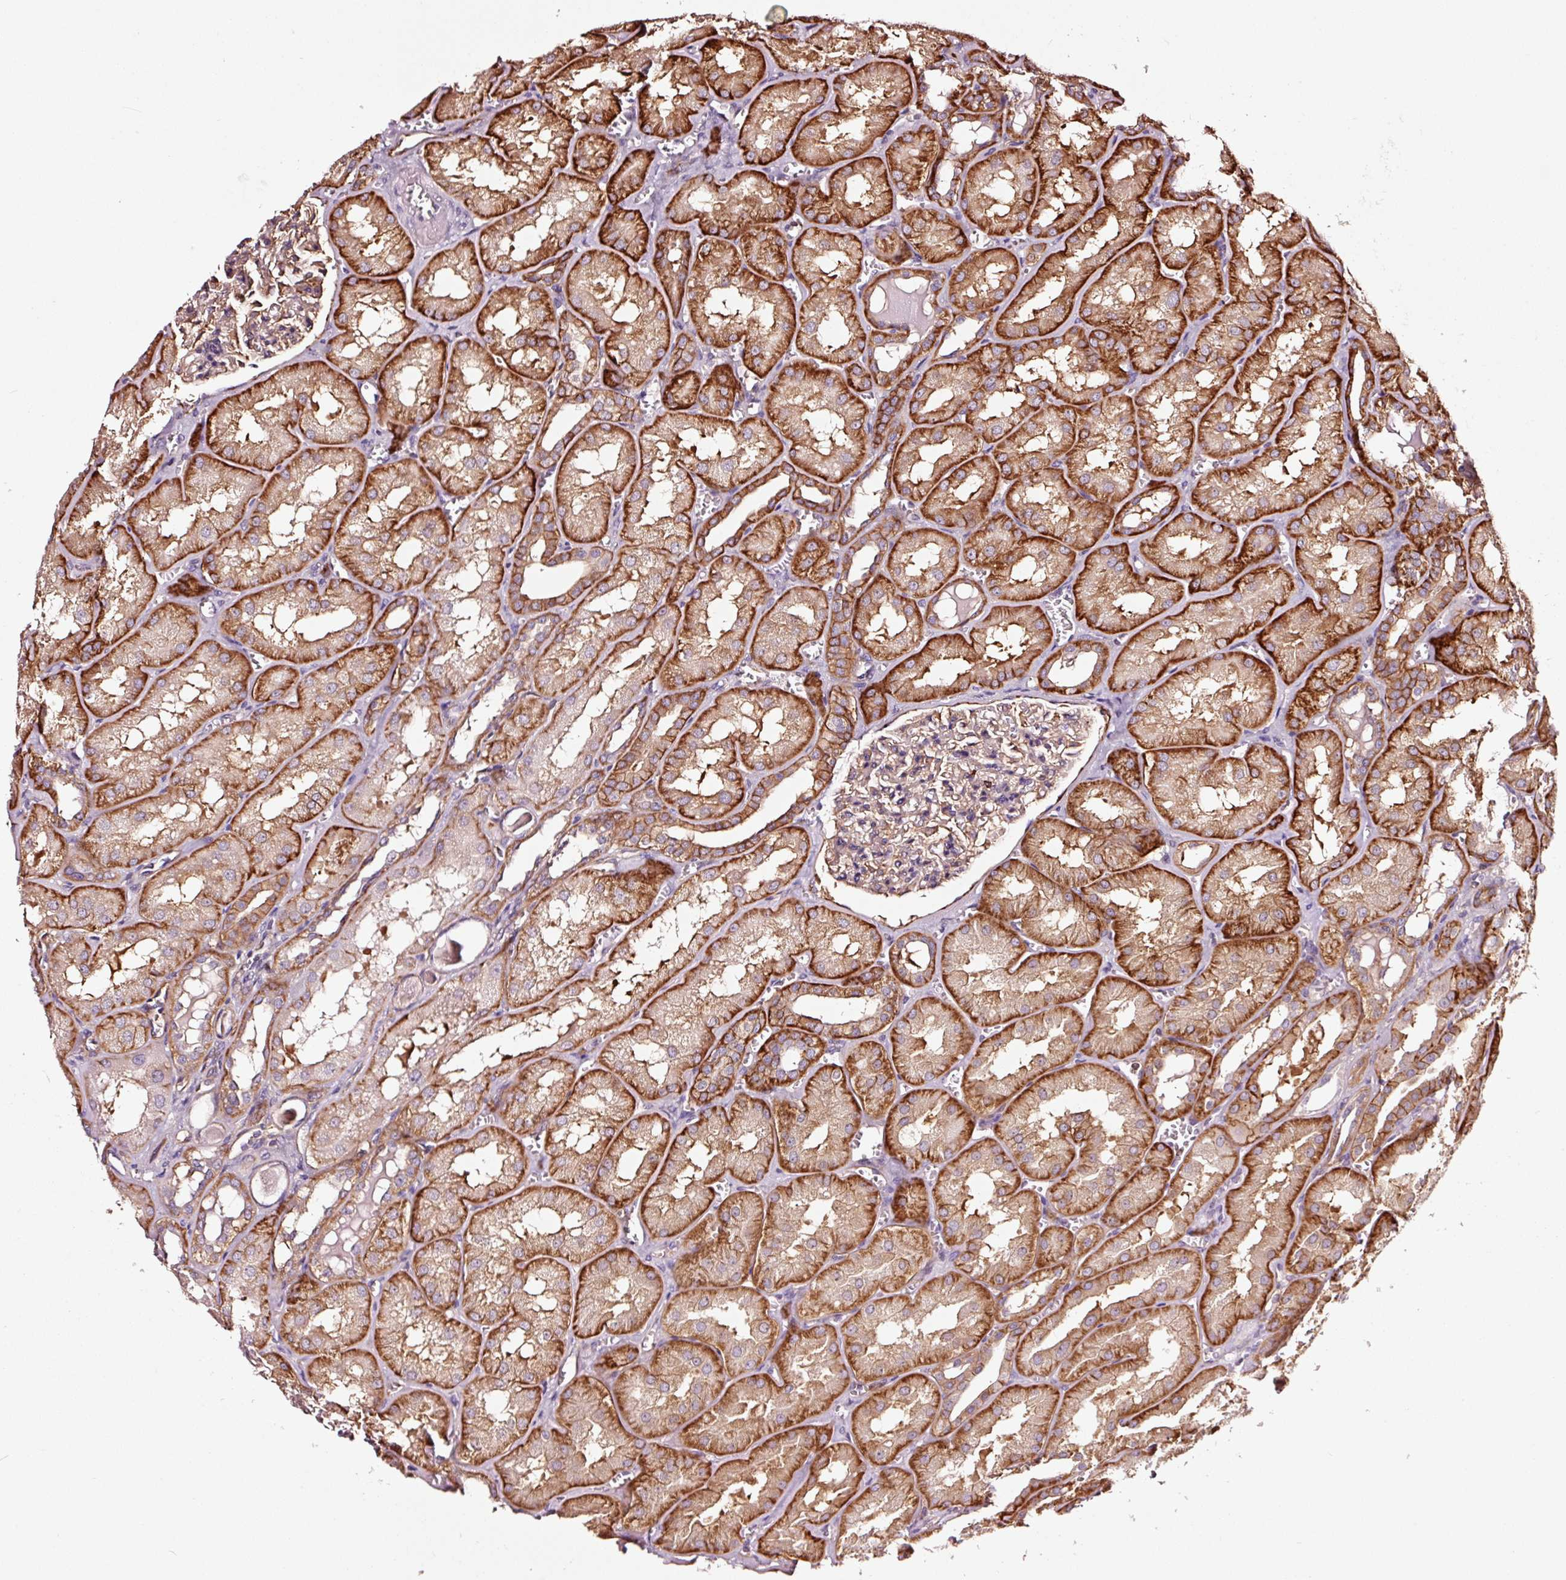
{"staining": {"intensity": "moderate", "quantity": ">75%", "location": "cytoplasmic/membranous"}, "tissue": "kidney", "cell_type": "Cells in glomeruli", "image_type": "normal", "snomed": [{"axis": "morphology", "description": "Normal tissue, NOS"}, {"axis": "topography", "description": "Kidney"}], "caption": "Protein expression by immunohistochemistry (IHC) reveals moderate cytoplasmic/membranous expression in approximately >75% of cells in glomeruli in unremarkable kidney. (DAB (3,3'-diaminobenzidine) IHC, brown staining for protein, blue staining for nuclei).", "gene": "ADD3", "patient": {"sex": "male", "age": 61}}